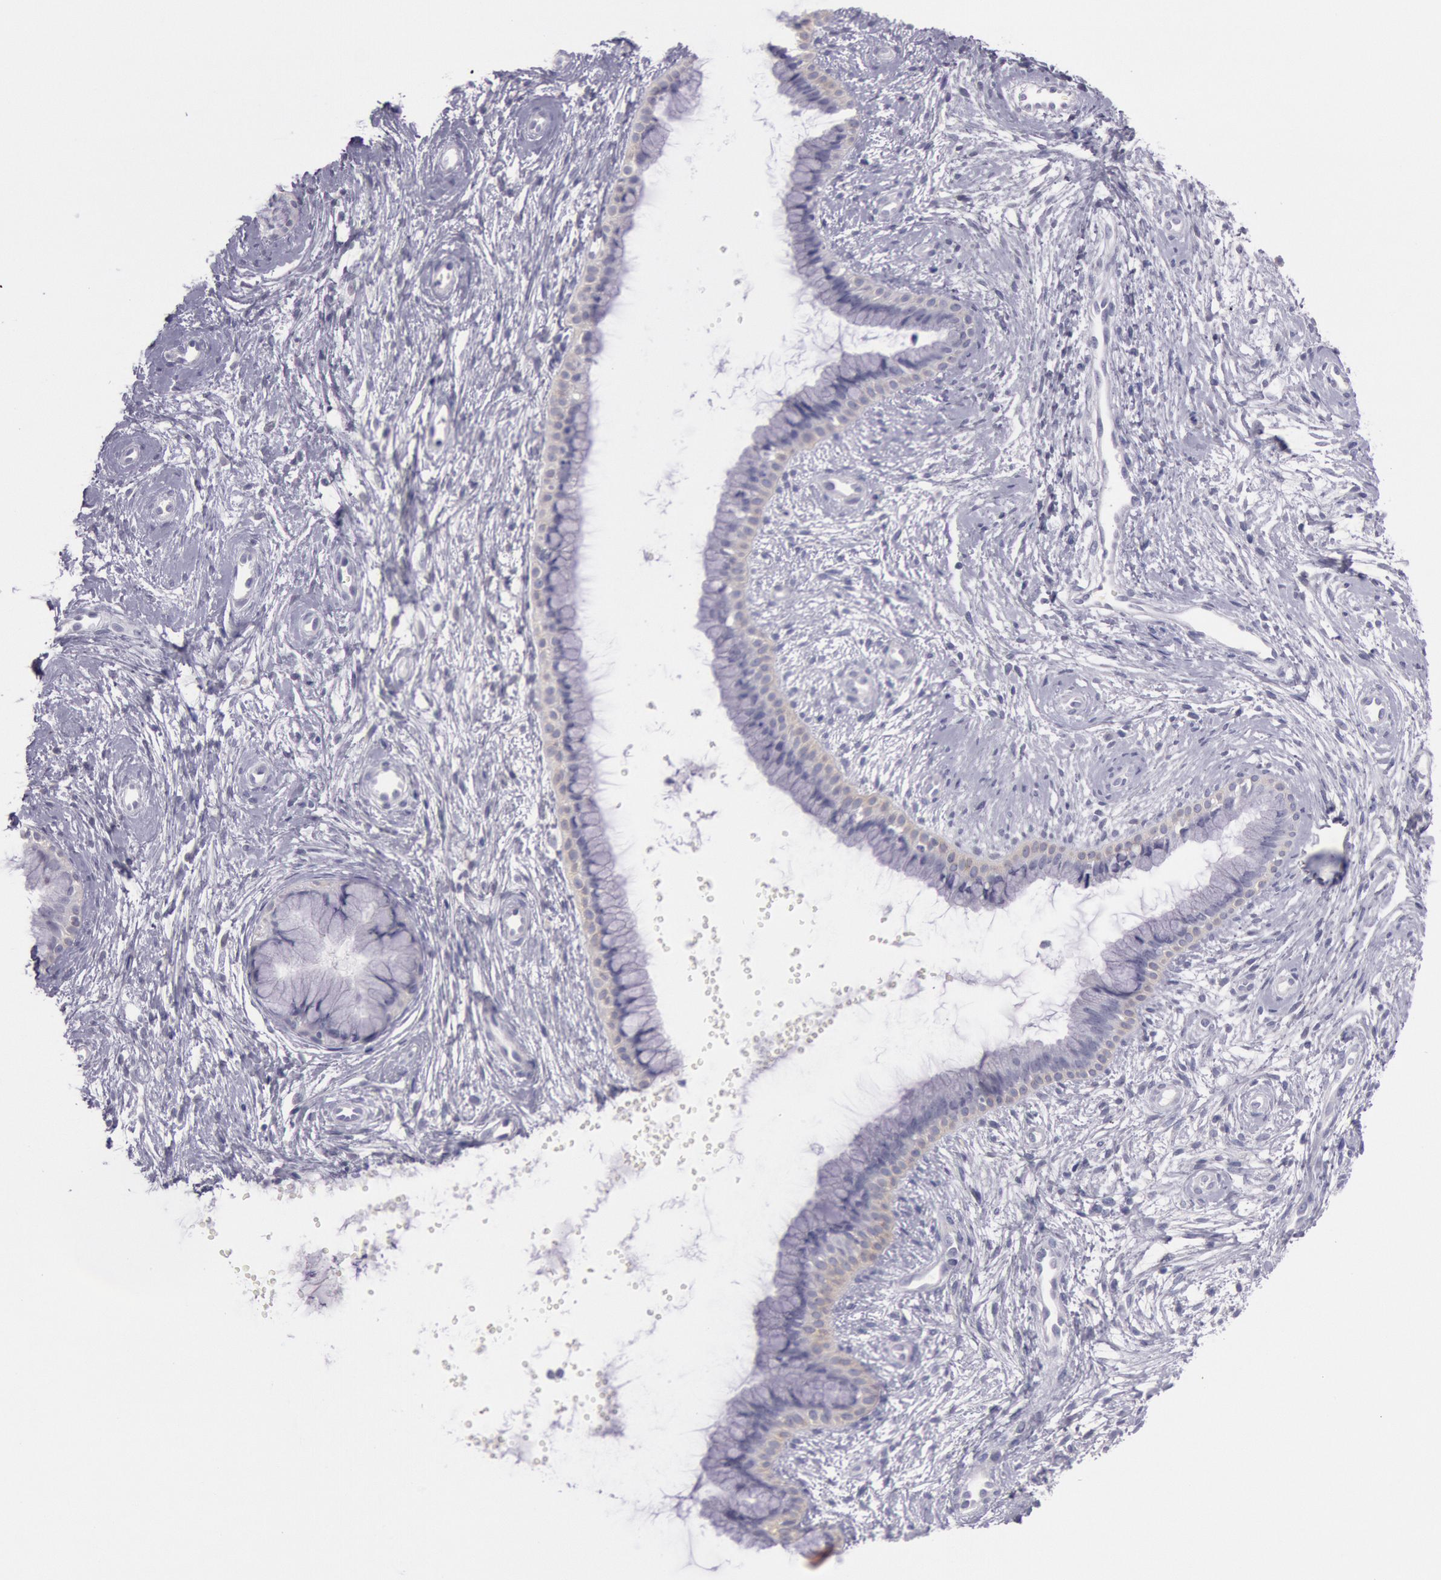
{"staining": {"intensity": "negative", "quantity": "none", "location": "none"}, "tissue": "cervix", "cell_type": "Glandular cells", "image_type": "normal", "snomed": [{"axis": "morphology", "description": "Normal tissue, NOS"}, {"axis": "topography", "description": "Cervix"}], "caption": "Human cervix stained for a protein using immunohistochemistry (IHC) reveals no positivity in glandular cells.", "gene": "EGFR", "patient": {"sex": "female", "age": 39}}